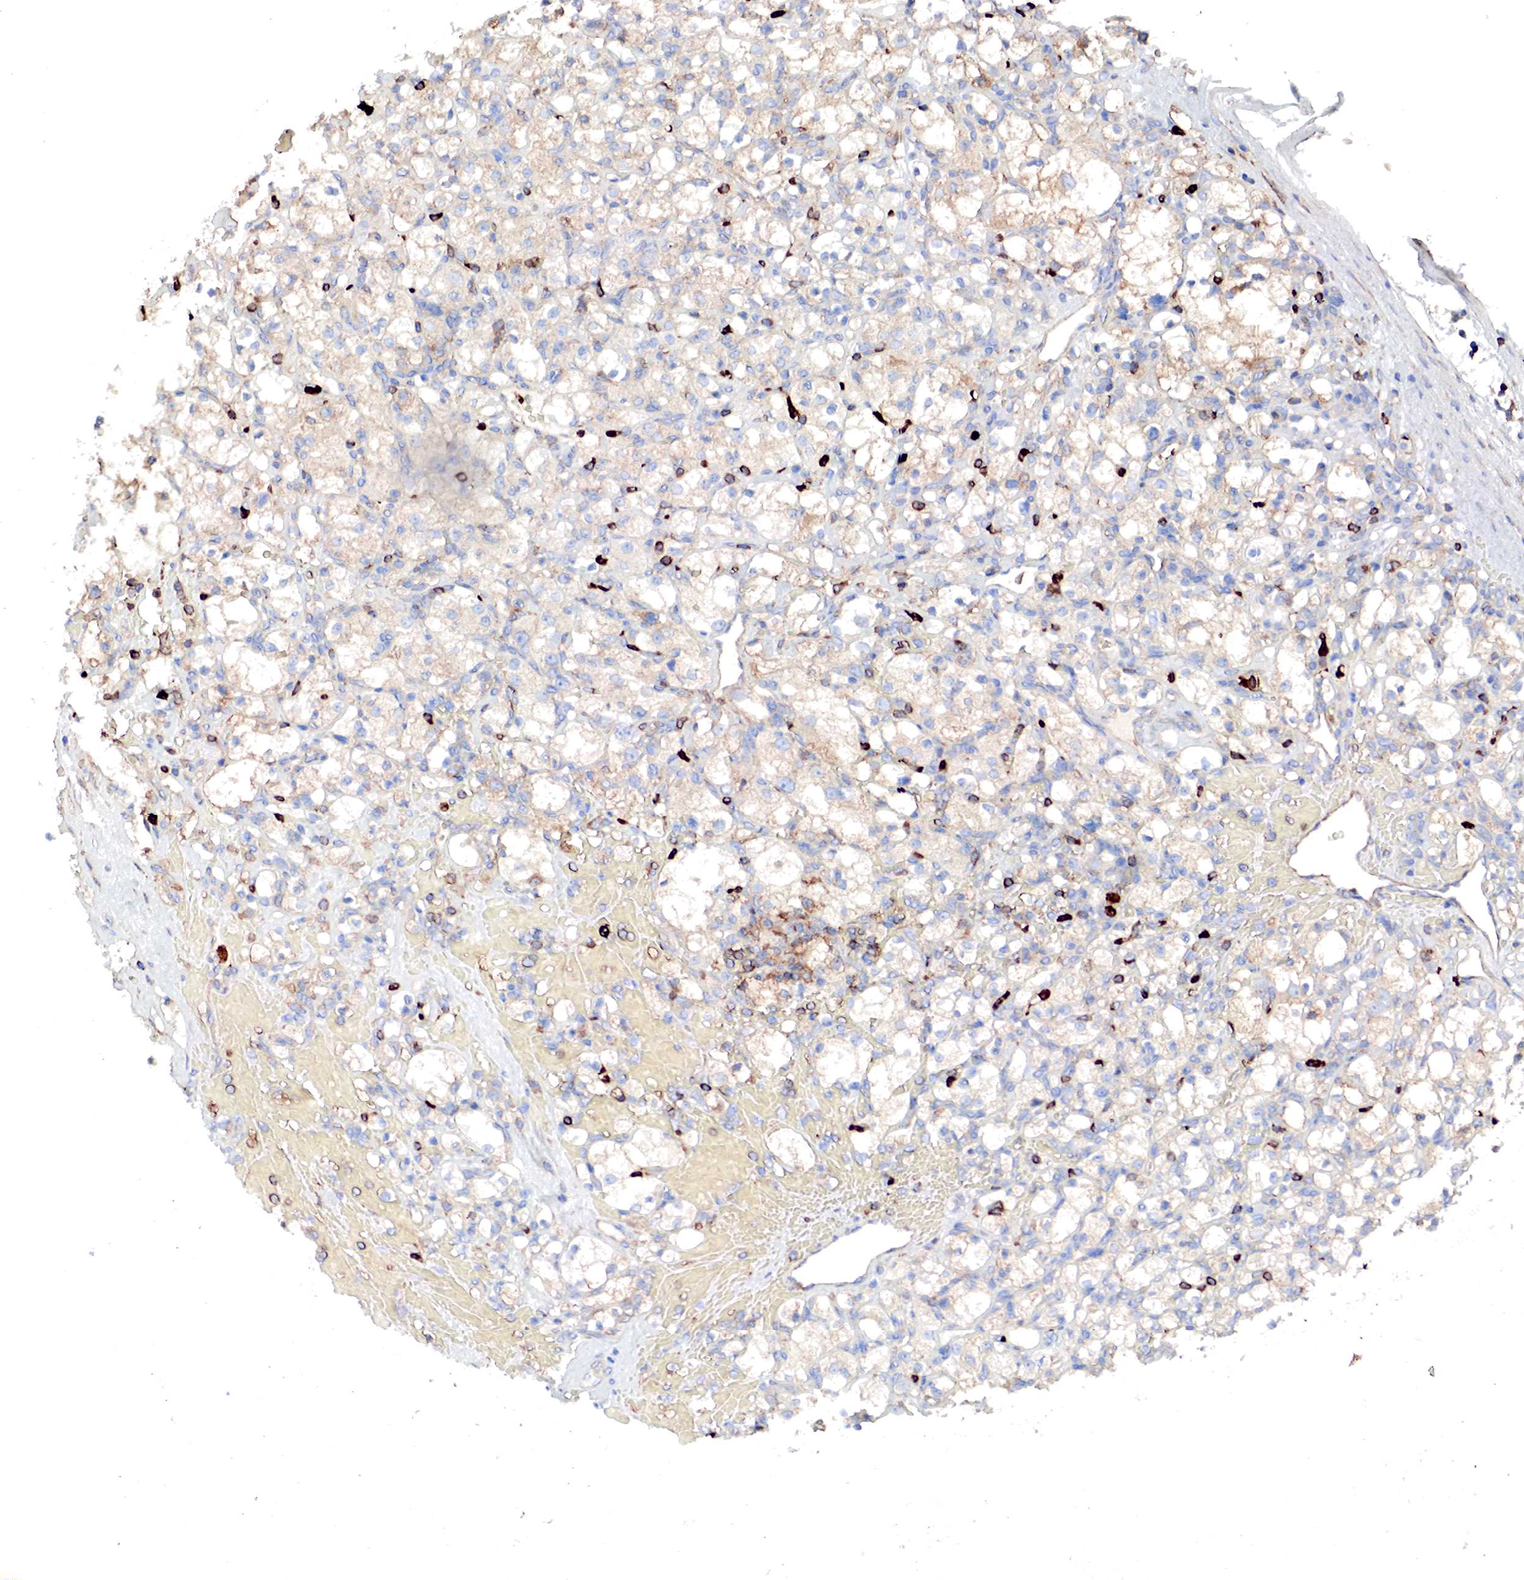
{"staining": {"intensity": "negative", "quantity": "none", "location": "none"}, "tissue": "renal cancer", "cell_type": "Tumor cells", "image_type": "cancer", "snomed": [{"axis": "morphology", "description": "Adenocarcinoma, NOS"}, {"axis": "topography", "description": "Kidney"}], "caption": "Immunohistochemistry (IHC) histopathology image of neoplastic tissue: renal adenocarcinoma stained with DAB shows no significant protein expression in tumor cells.", "gene": "G6PD", "patient": {"sex": "female", "age": 83}}